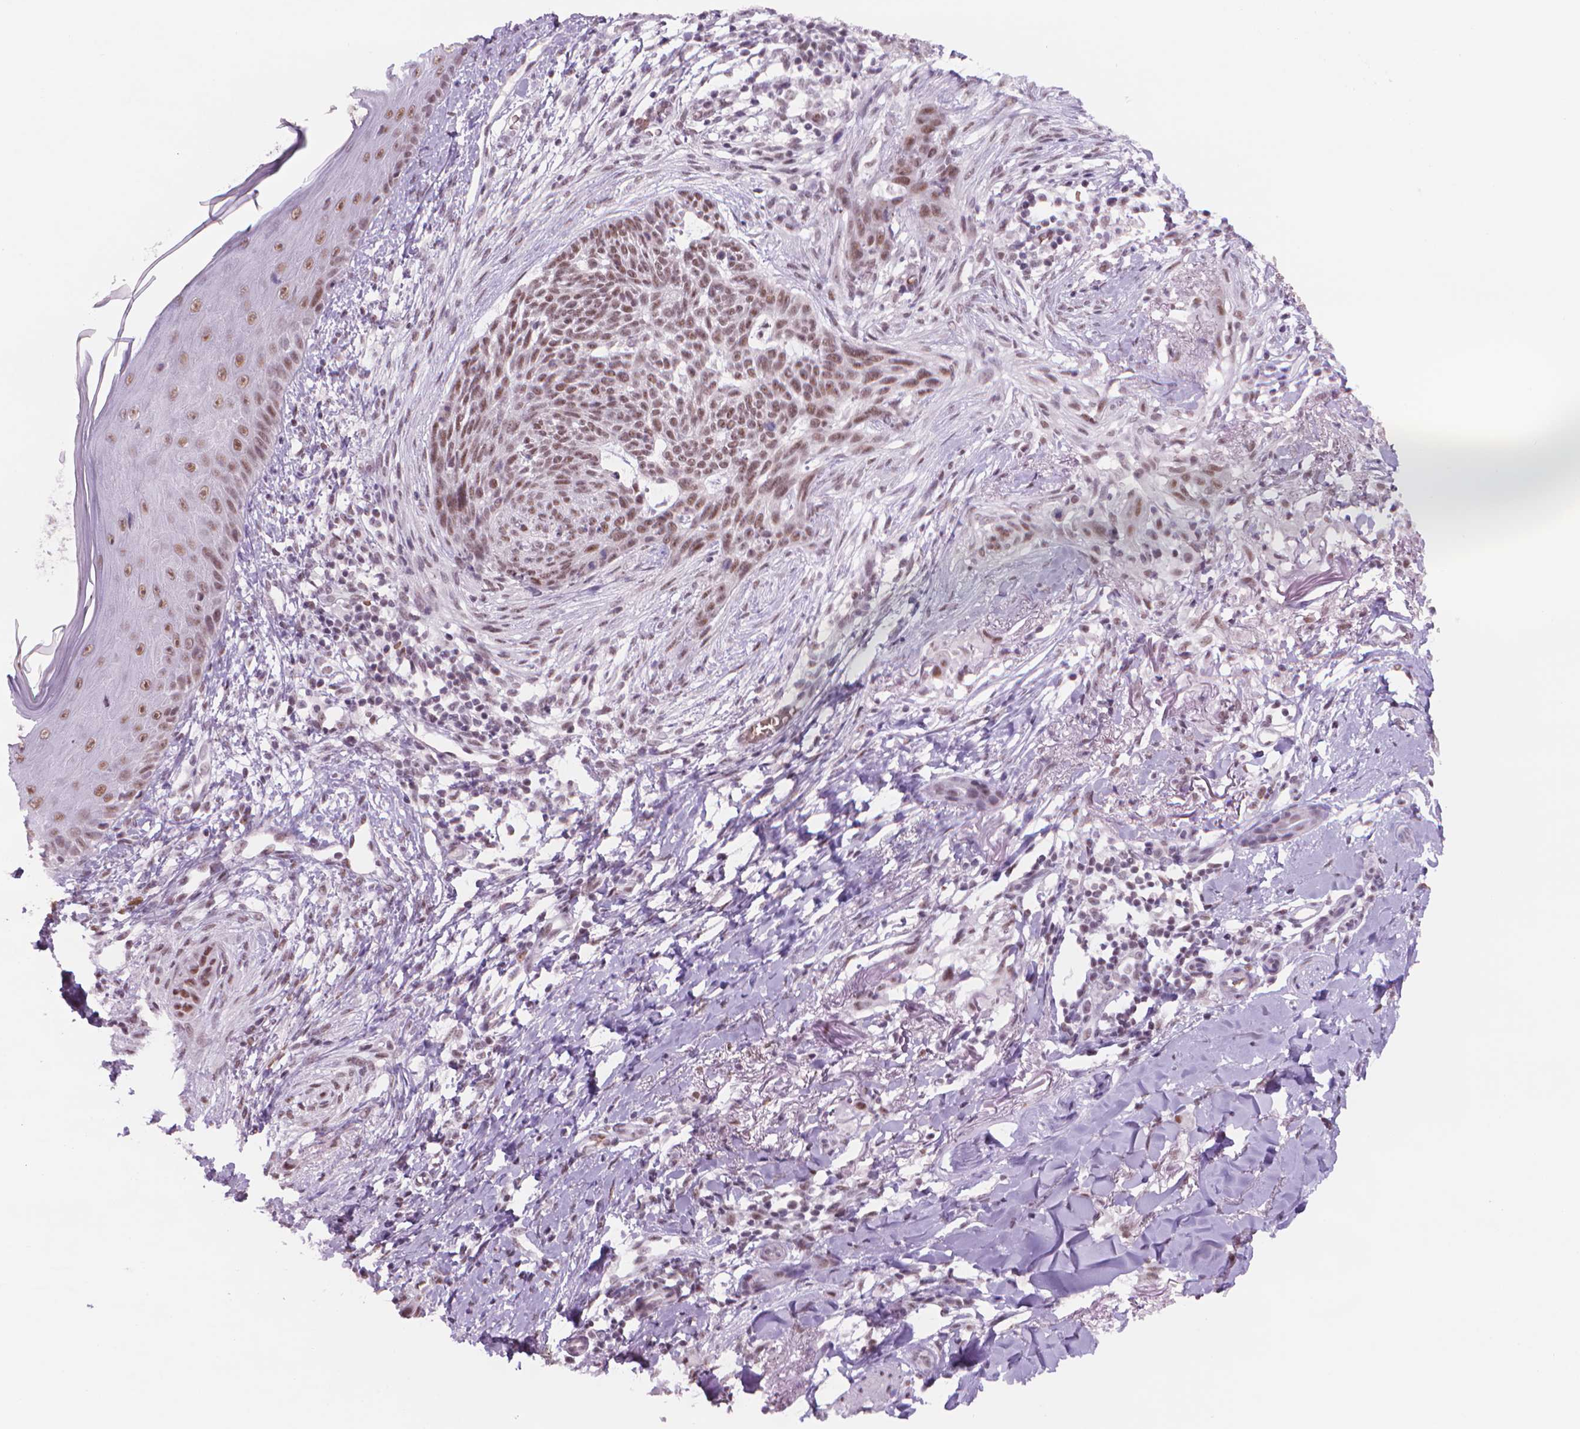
{"staining": {"intensity": "moderate", "quantity": ">75%", "location": "nuclear"}, "tissue": "skin cancer", "cell_type": "Tumor cells", "image_type": "cancer", "snomed": [{"axis": "morphology", "description": "Normal tissue, NOS"}, {"axis": "morphology", "description": "Basal cell carcinoma"}, {"axis": "topography", "description": "Skin"}], "caption": "Approximately >75% of tumor cells in basal cell carcinoma (skin) exhibit moderate nuclear protein expression as visualized by brown immunohistochemical staining.", "gene": "POLR3D", "patient": {"sex": "male", "age": 84}}